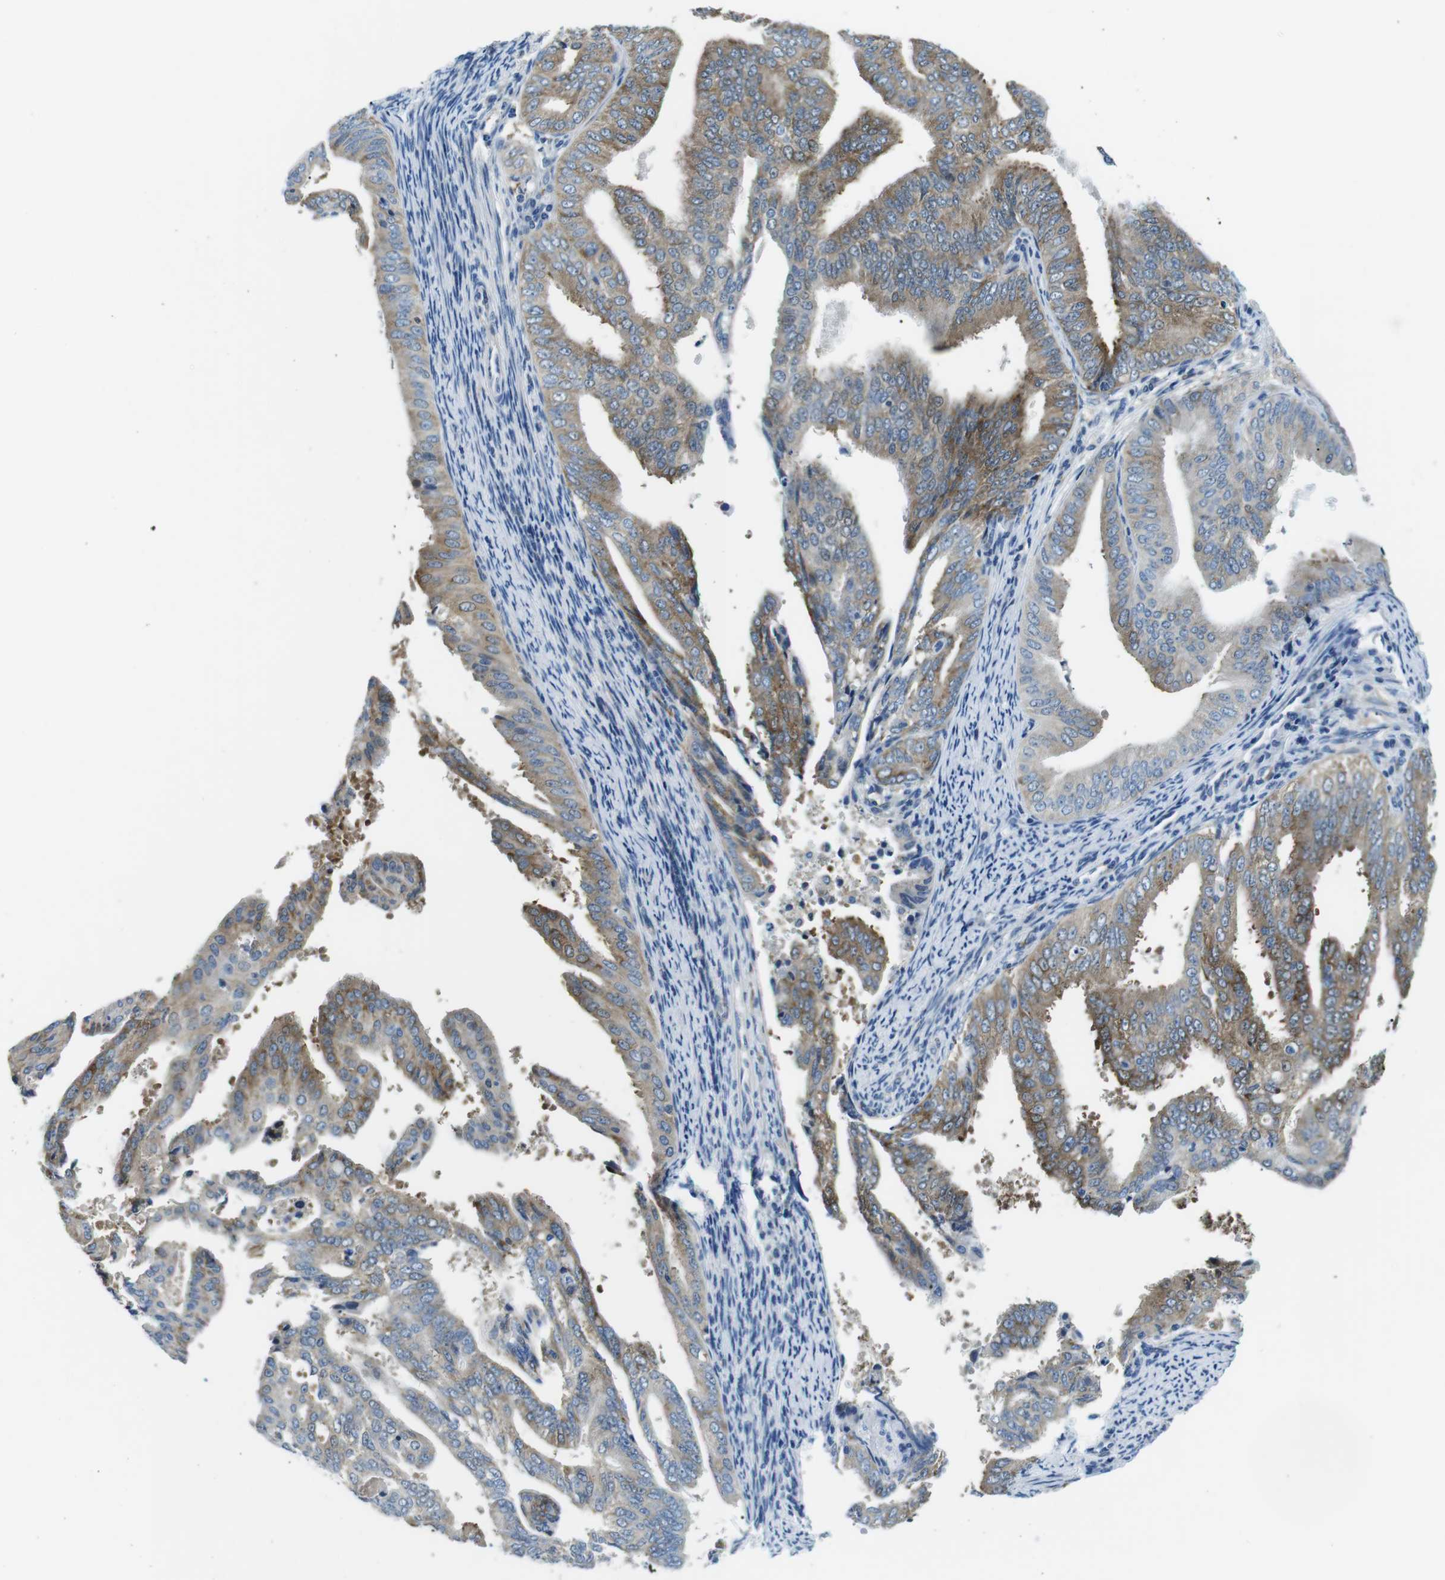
{"staining": {"intensity": "moderate", "quantity": ">75%", "location": "cytoplasmic/membranous"}, "tissue": "endometrial cancer", "cell_type": "Tumor cells", "image_type": "cancer", "snomed": [{"axis": "morphology", "description": "Adenocarcinoma, NOS"}, {"axis": "topography", "description": "Endometrium"}], "caption": "The photomicrograph shows a brown stain indicating the presence of a protein in the cytoplasmic/membranous of tumor cells in endometrial cancer (adenocarcinoma).", "gene": "PHLDA1", "patient": {"sex": "female", "age": 58}}